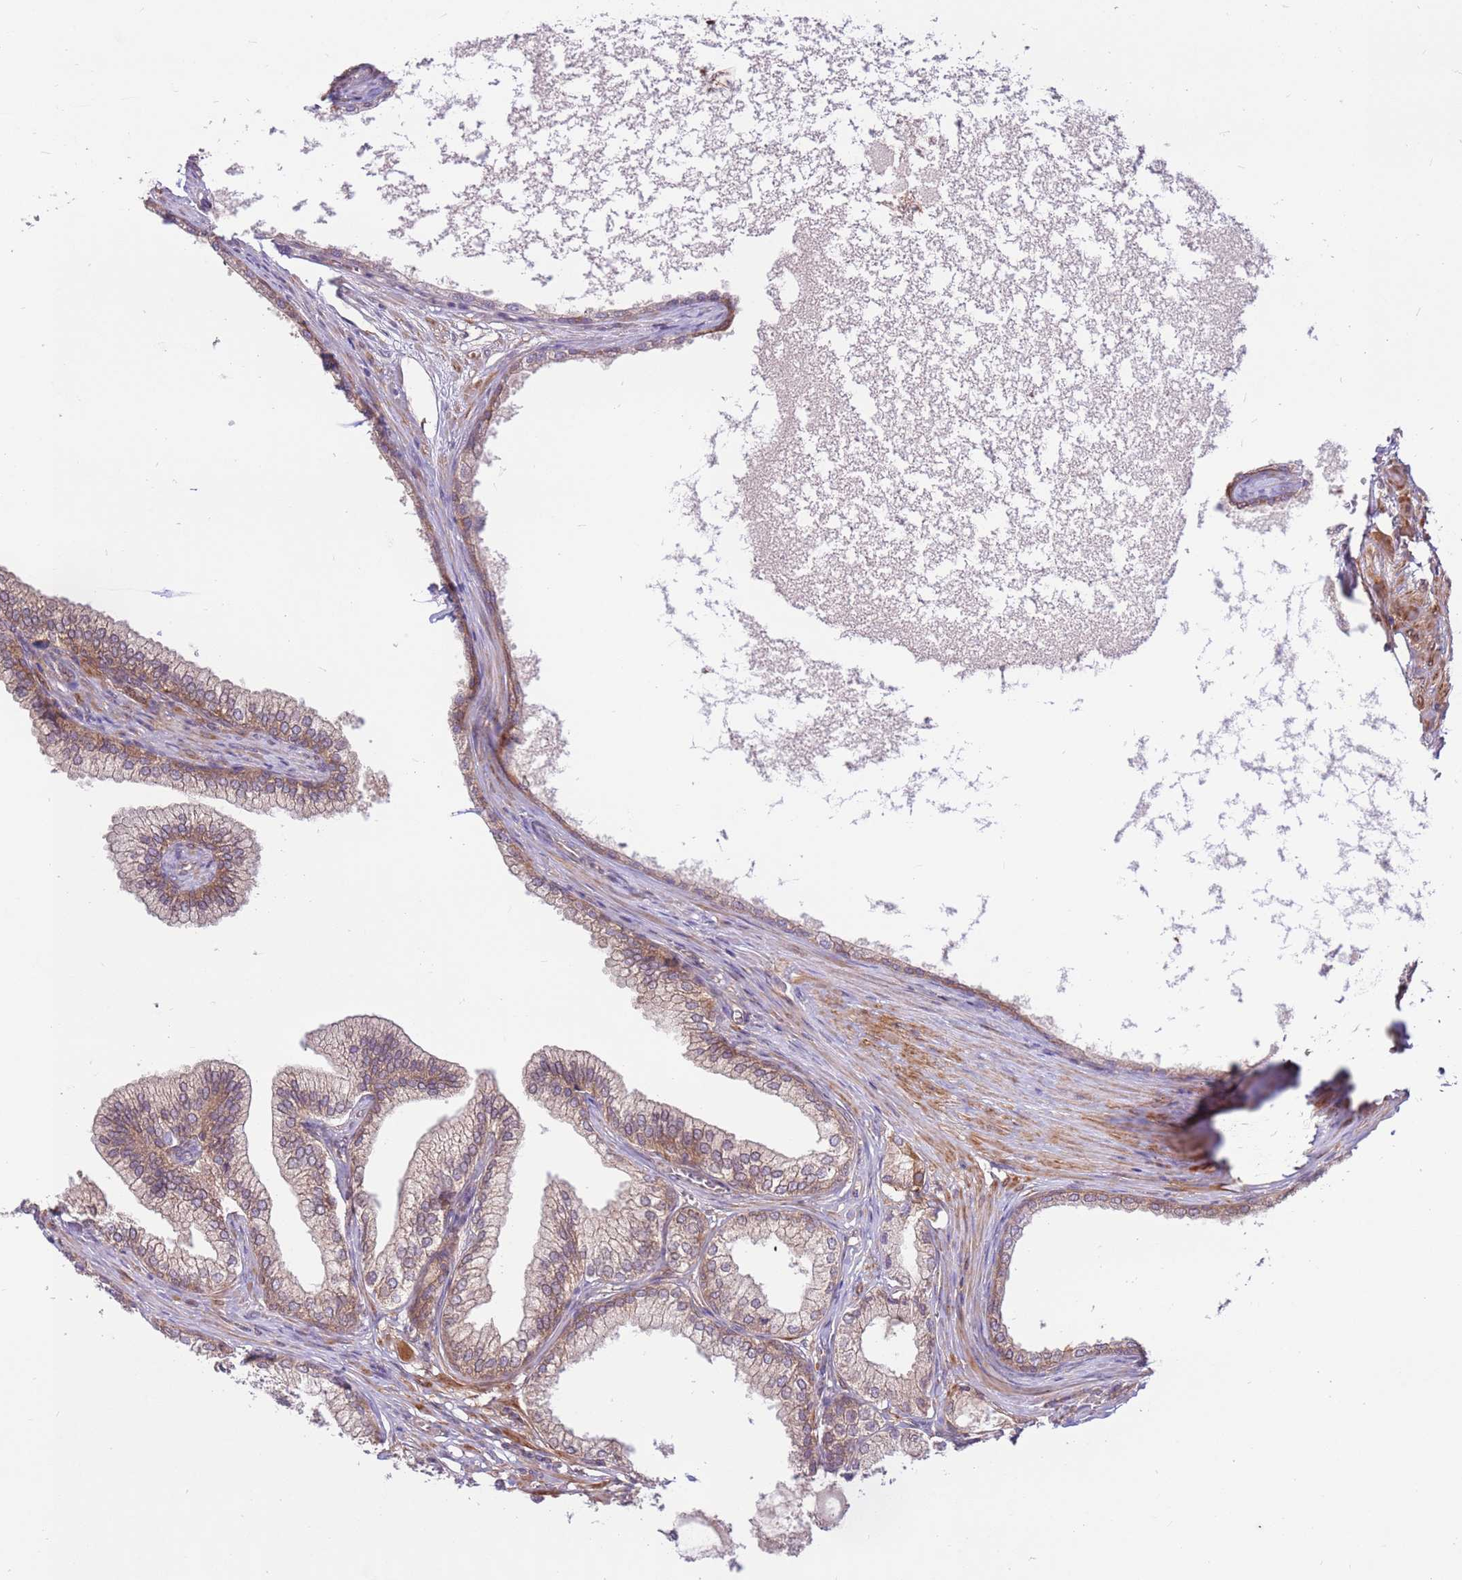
{"staining": {"intensity": "moderate", "quantity": ">75%", "location": "cytoplasmic/membranous"}, "tissue": "prostate", "cell_type": "Glandular cells", "image_type": "normal", "snomed": [{"axis": "morphology", "description": "Normal tissue, NOS"}, {"axis": "morphology", "description": "Urothelial carcinoma, Low grade"}, {"axis": "topography", "description": "Urinary bladder"}, {"axis": "topography", "description": "Prostate"}], "caption": "Protein staining of benign prostate displays moderate cytoplasmic/membranous staining in approximately >75% of glandular cells.", "gene": "DDX19B", "patient": {"sex": "male", "age": 60}}